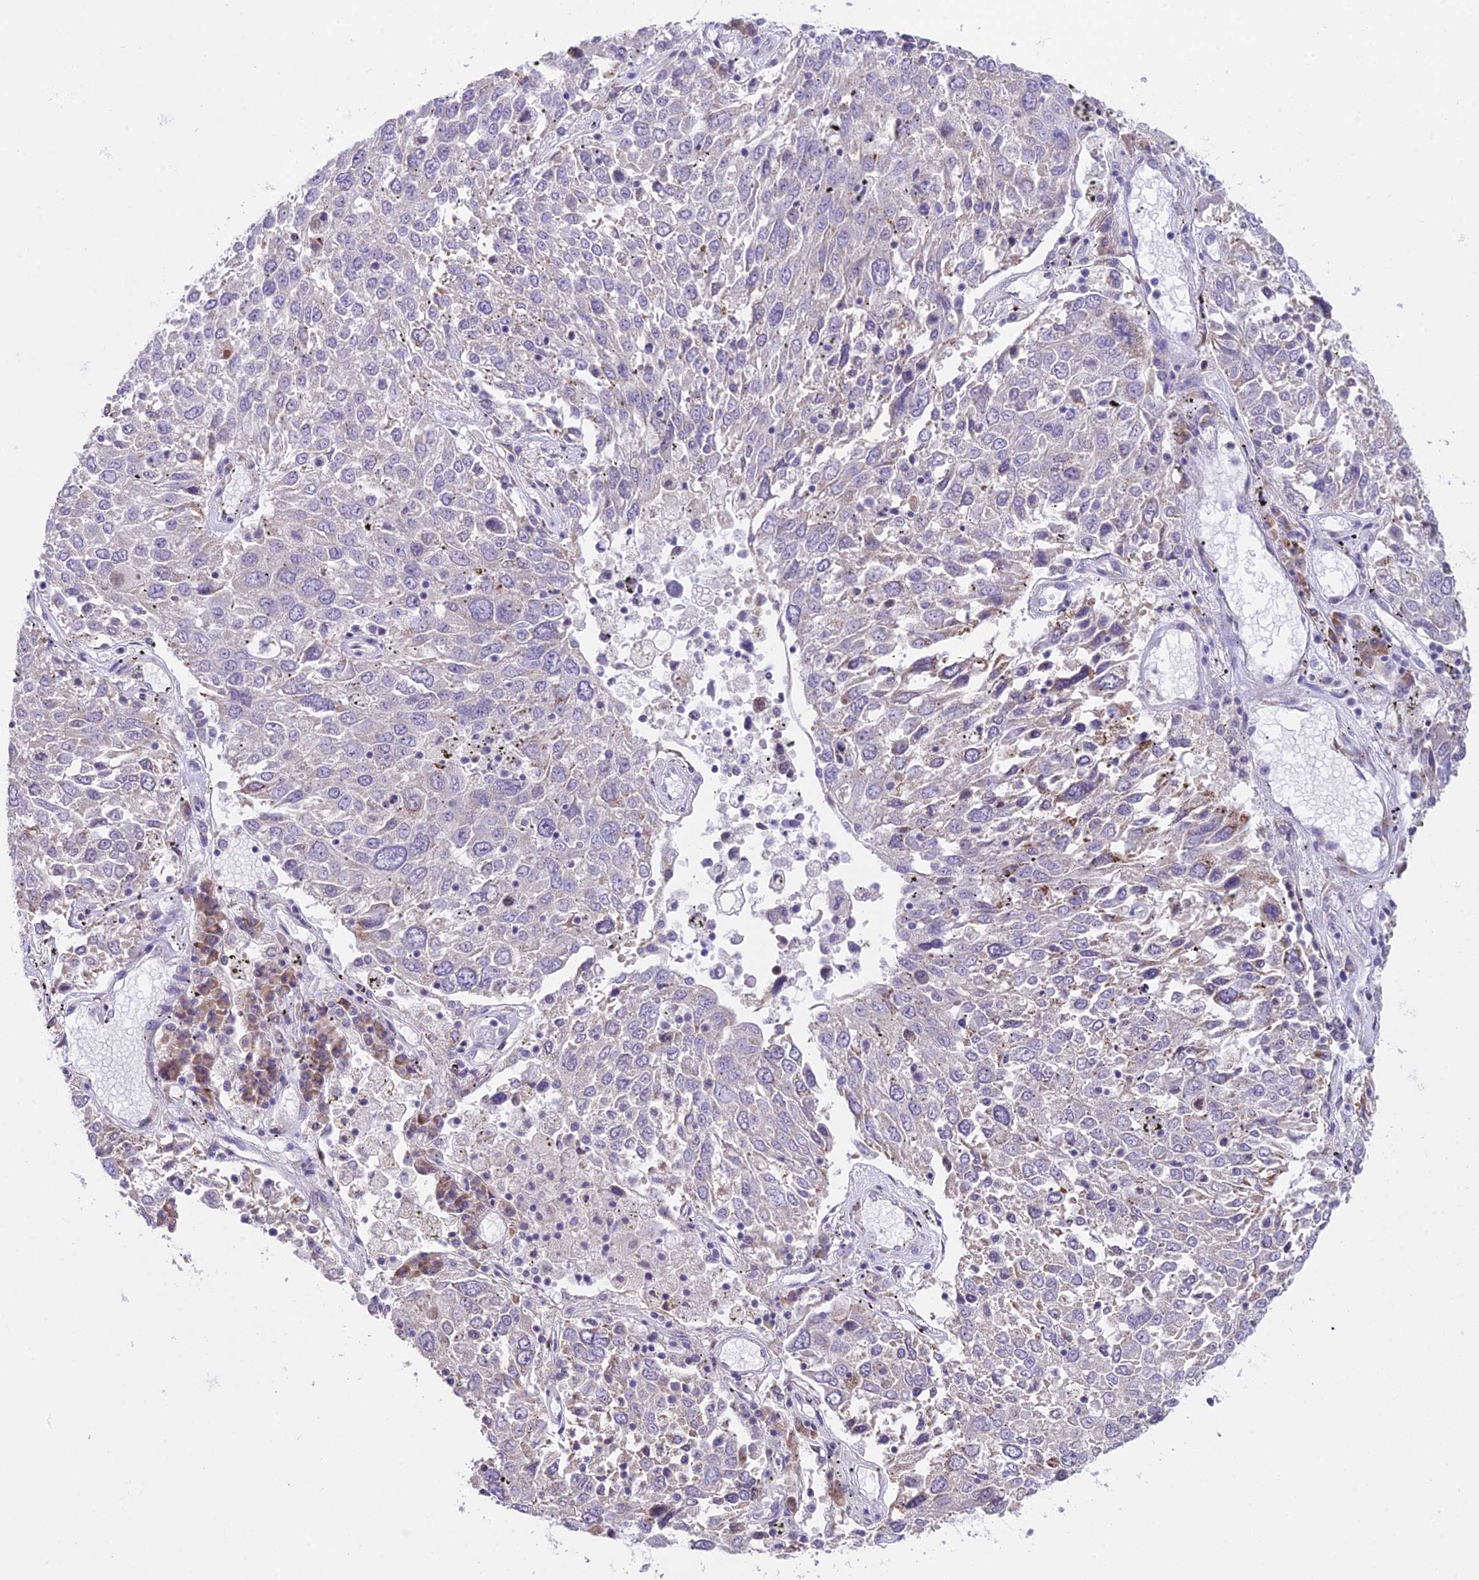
{"staining": {"intensity": "negative", "quantity": "none", "location": "none"}, "tissue": "lung cancer", "cell_type": "Tumor cells", "image_type": "cancer", "snomed": [{"axis": "morphology", "description": "Squamous cell carcinoma, NOS"}, {"axis": "topography", "description": "Lung"}], "caption": "Immunohistochemical staining of lung squamous cell carcinoma demonstrates no significant positivity in tumor cells.", "gene": "RPS26", "patient": {"sex": "male", "age": 65}}